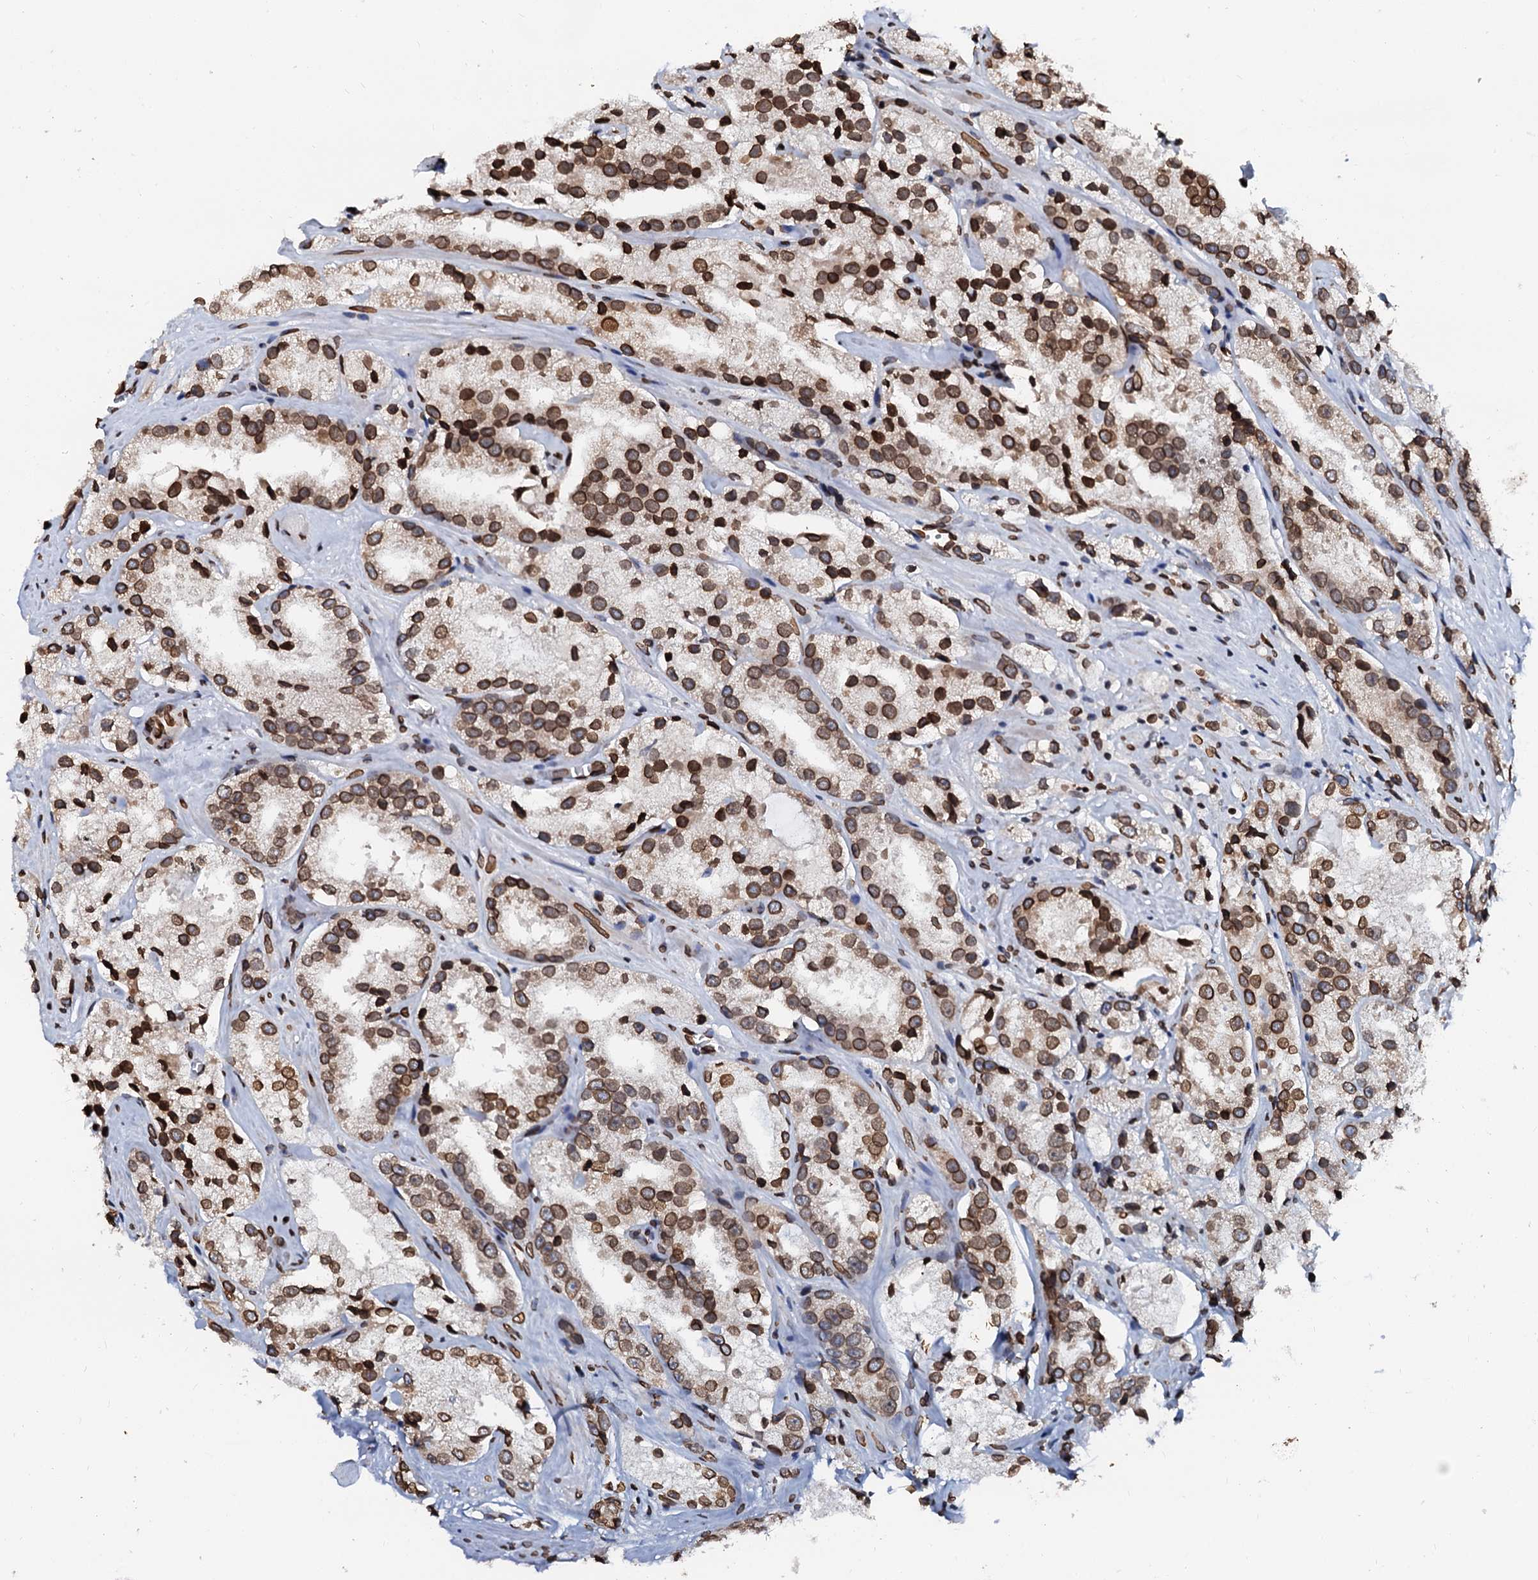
{"staining": {"intensity": "strong", "quantity": ">75%", "location": "cytoplasmic/membranous,nuclear"}, "tissue": "prostate cancer", "cell_type": "Tumor cells", "image_type": "cancer", "snomed": [{"axis": "morphology", "description": "Adenocarcinoma, High grade"}, {"axis": "topography", "description": "Prostate"}], "caption": "A histopathology image showing strong cytoplasmic/membranous and nuclear expression in about >75% of tumor cells in prostate cancer (high-grade adenocarcinoma), as visualized by brown immunohistochemical staining.", "gene": "KATNAL2", "patient": {"sex": "male", "age": 66}}